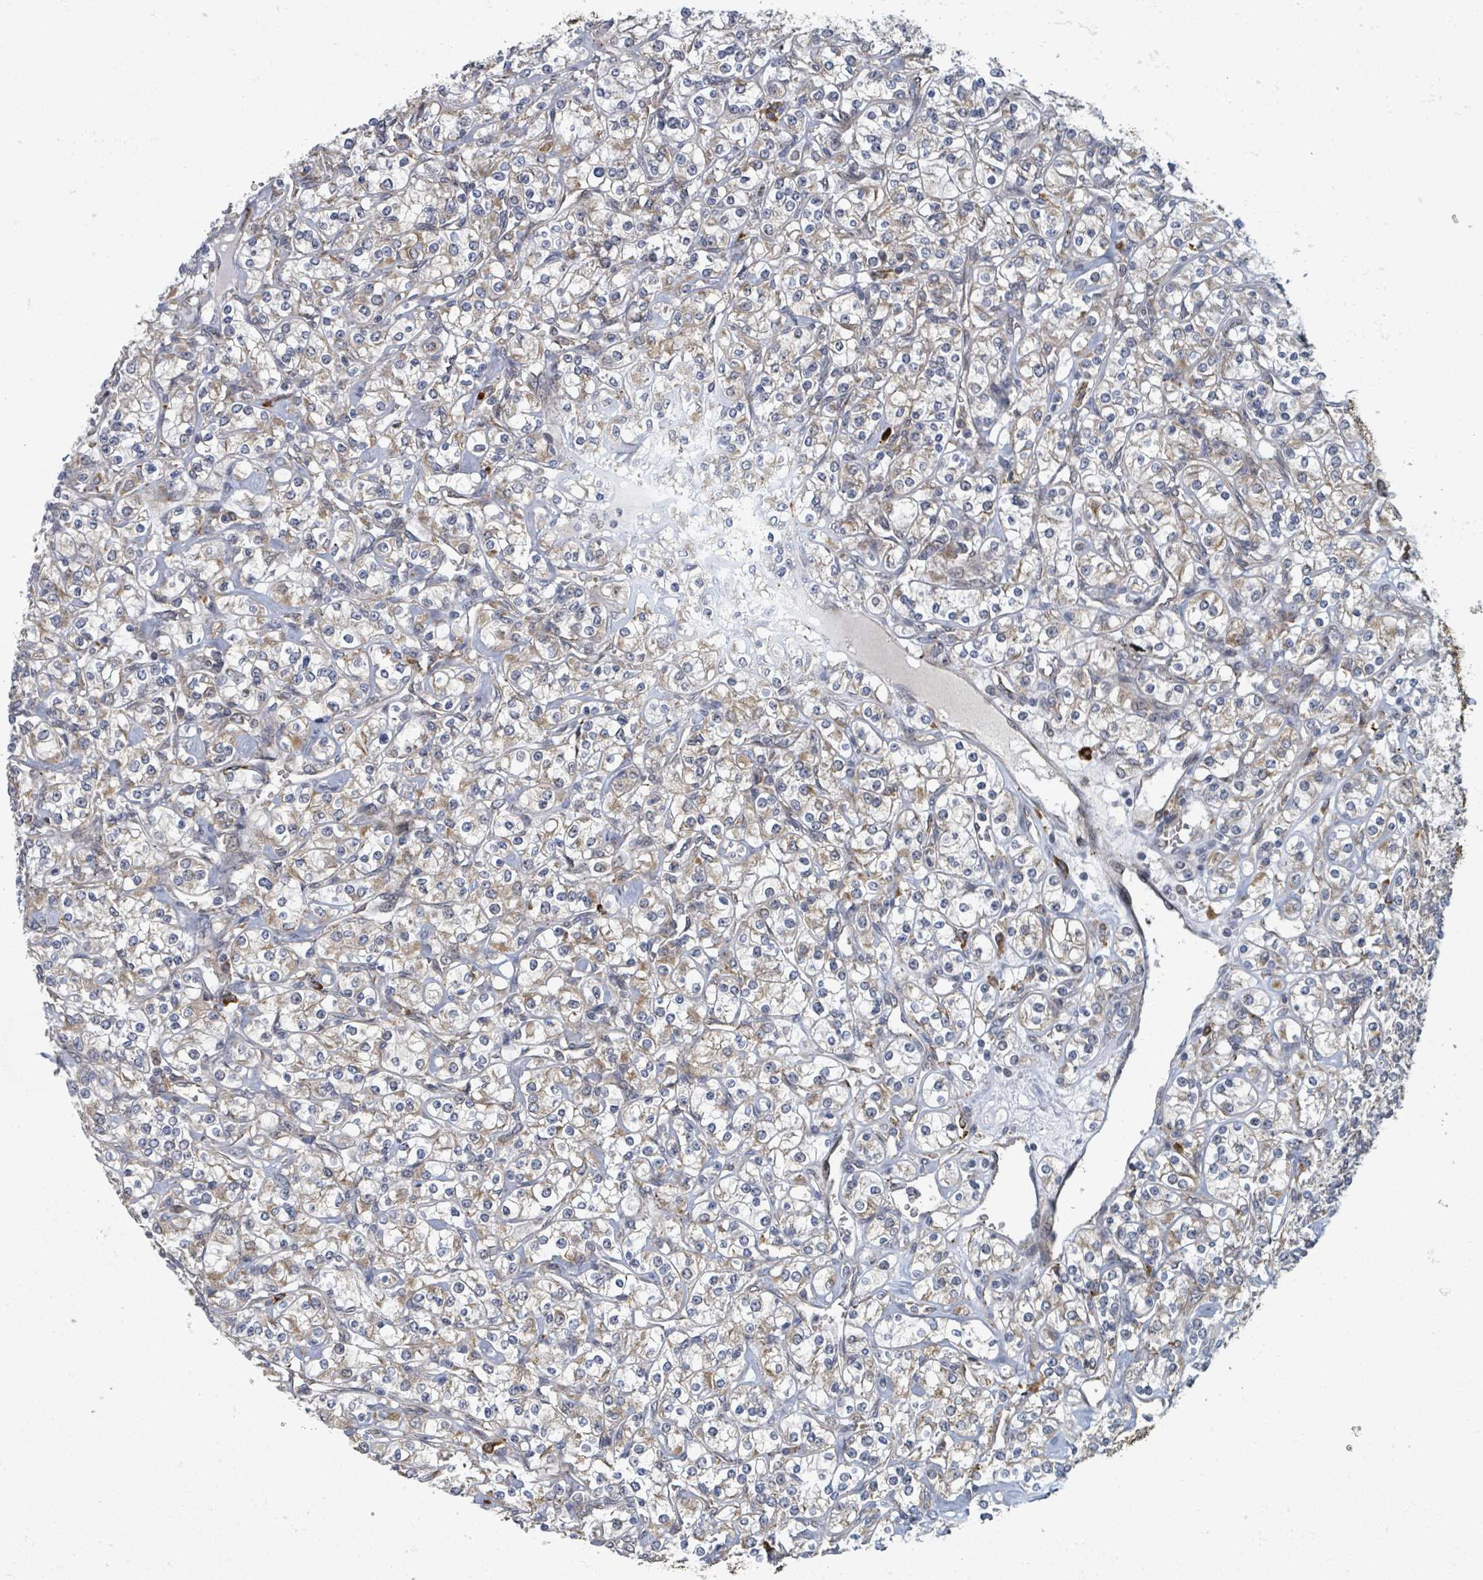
{"staining": {"intensity": "weak", "quantity": "25%-75%", "location": "cytoplasmic/membranous"}, "tissue": "renal cancer", "cell_type": "Tumor cells", "image_type": "cancer", "snomed": [{"axis": "morphology", "description": "Adenocarcinoma, NOS"}, {"axis": "topography", "description": "Kidney"}], "caption": "Human adenocarcinoma (renal) stained with a brown dye demonstrates weak cytoplasmic/membranous positive positivity in approximately 25%-75% of tumor cells.", "gene": "SHROOM2", "patient": {"sex": "male", "age": 77}}